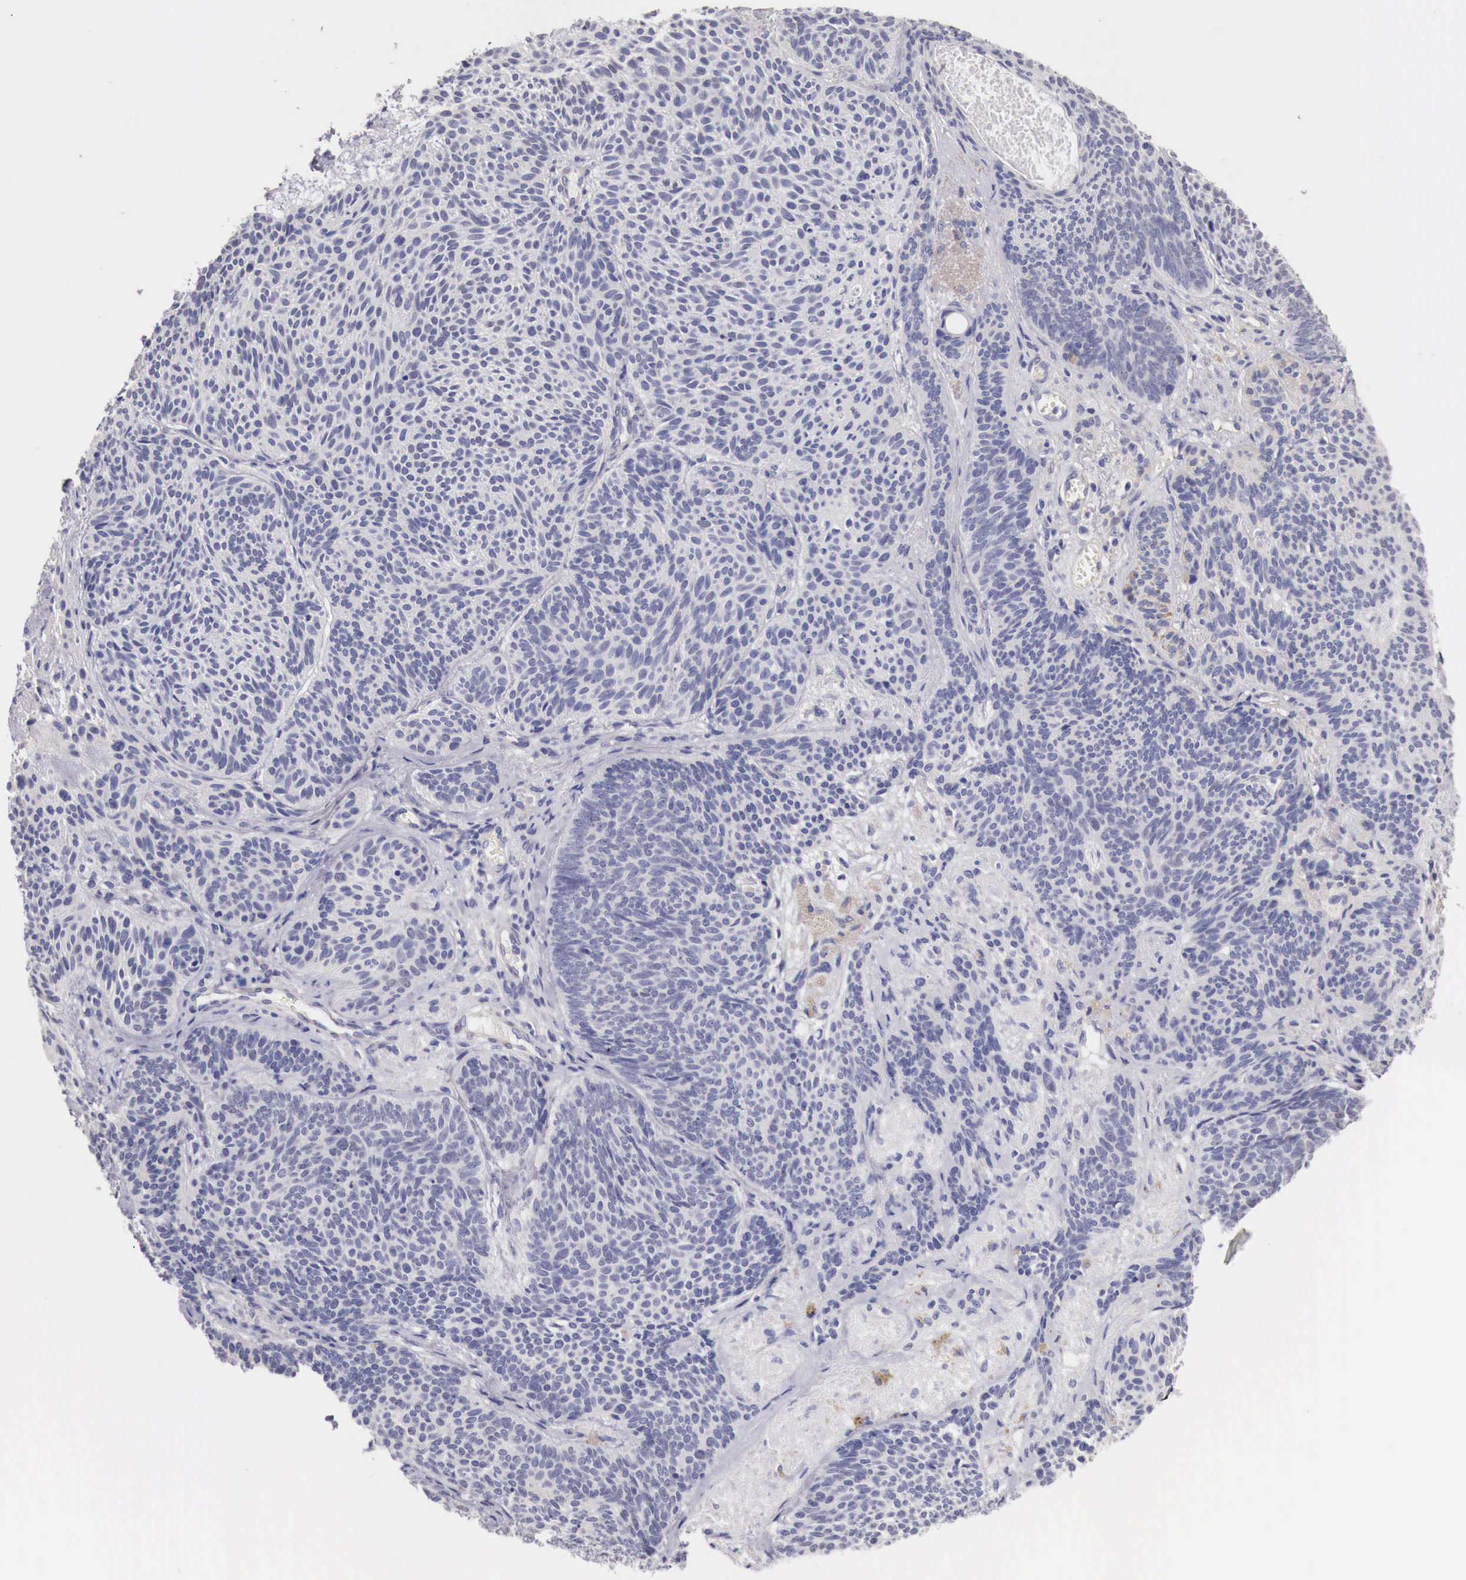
{"staining": {"intensity": "negative", "quantity": "none", "location": "none"}, "tissue": "skin cancer", "cell_type": "Tumor cells", "image_type": "cancer", "snomed": [{"axis": "morphology", "description": "Basal cell carcinoma"}, {"axis": "topography", "description": "Skin"}], "caption": "The IHC image has no significant expression in tumor cells of skin cancer tissue.", "gene": "ENOX2", "patient": {"sex": "male", "age": 84}}